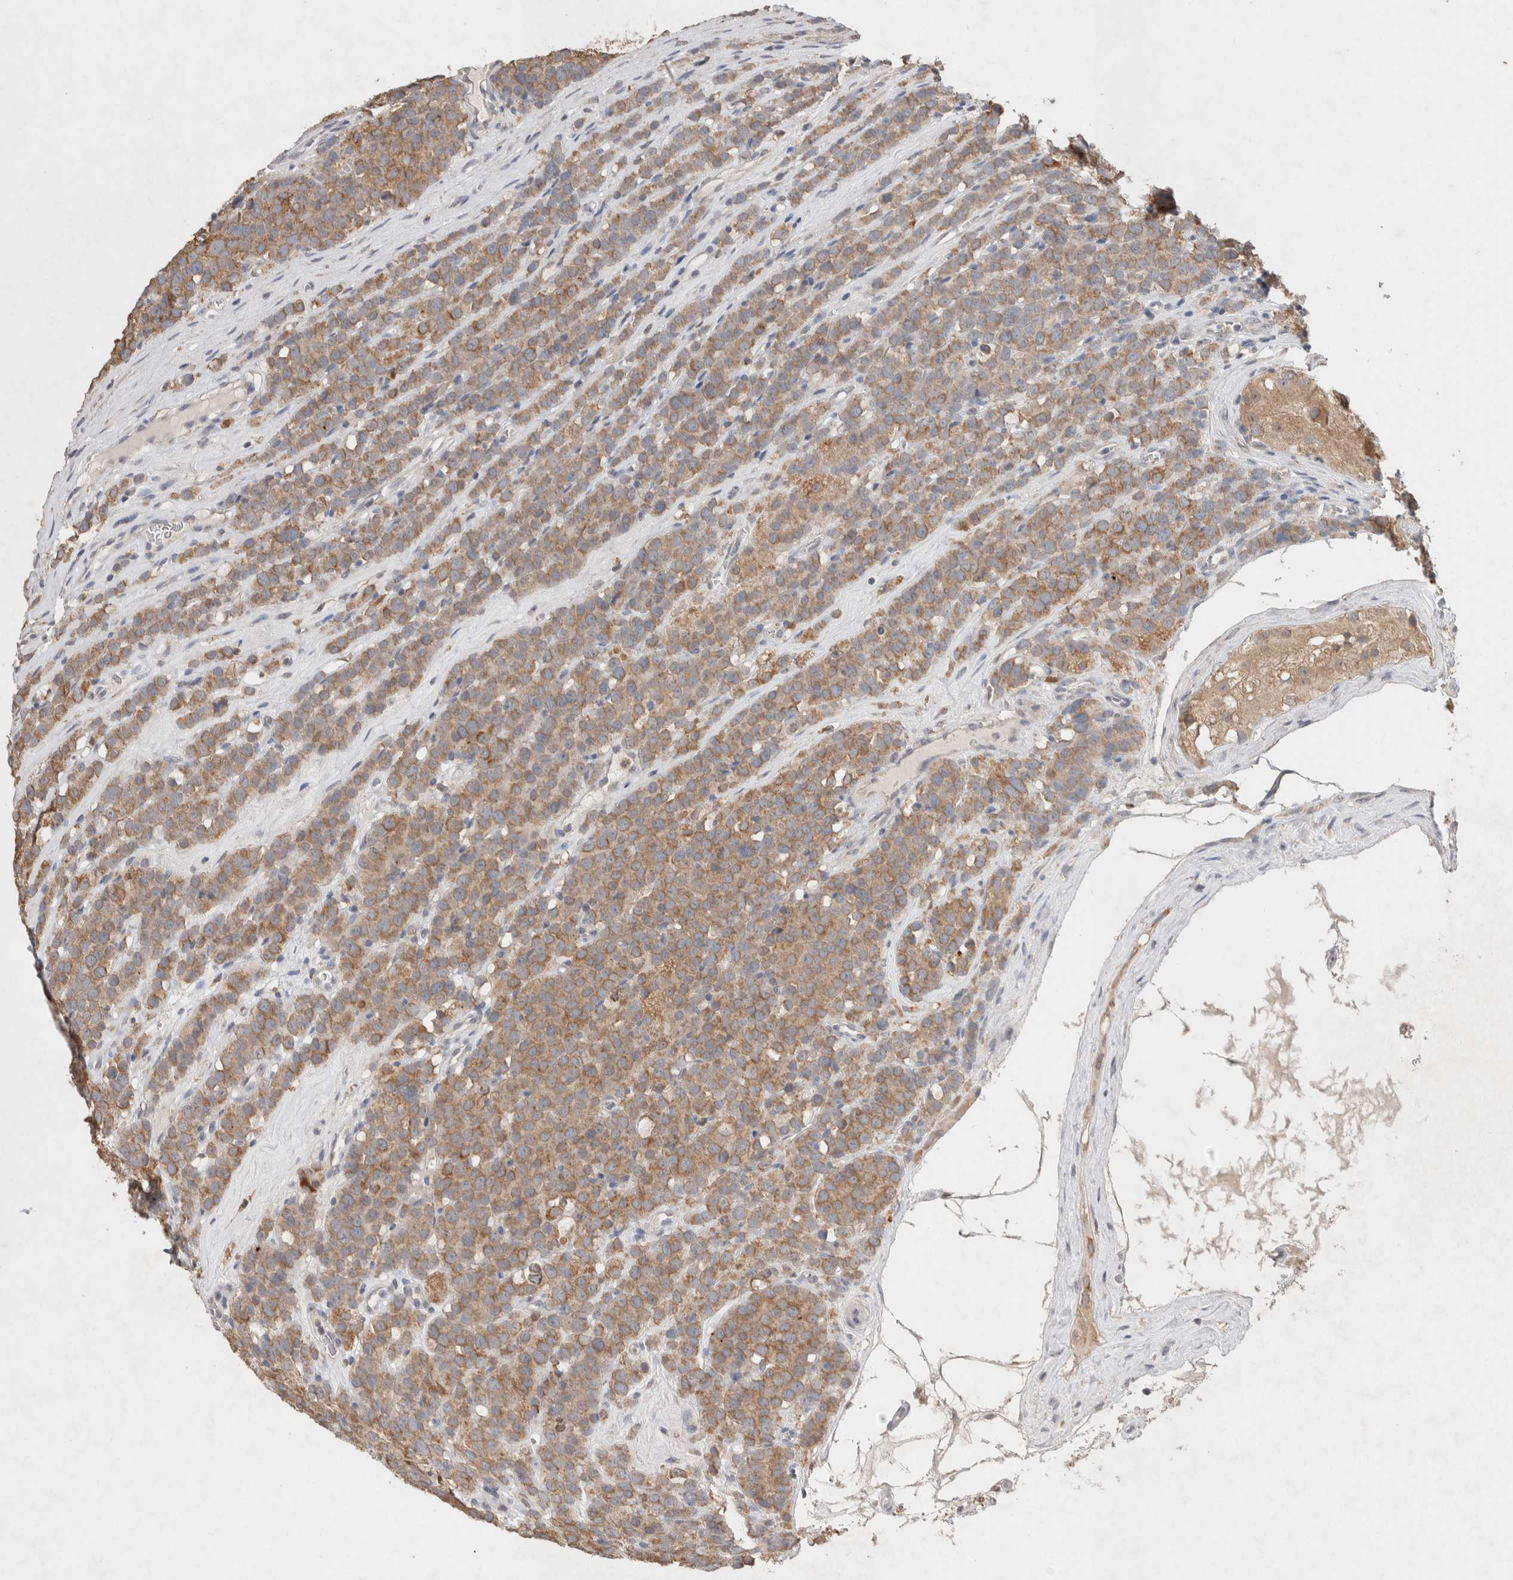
{"staining": {"intensity": "moderate", "quantity": ">75%", "location": "cytoplasmic/membranous"}, "tissue": "testis cancer", "cell_type": "Tumor cells", "image_type": "cancer", "snomed": [{"axis": "morphology", "description": "Seminoma, NOS"}, {"axis": "topography", "description": "Testis"}], "caption": "Moderate cytoplasmic/membranous protein staining is identified in approximately >75% of tumor cells in testis cancer. (Brightfield microscopy of DAB IHC at high magnification).", "gene": "RAB14", "patient": {"sex": "male", "age": 71}}